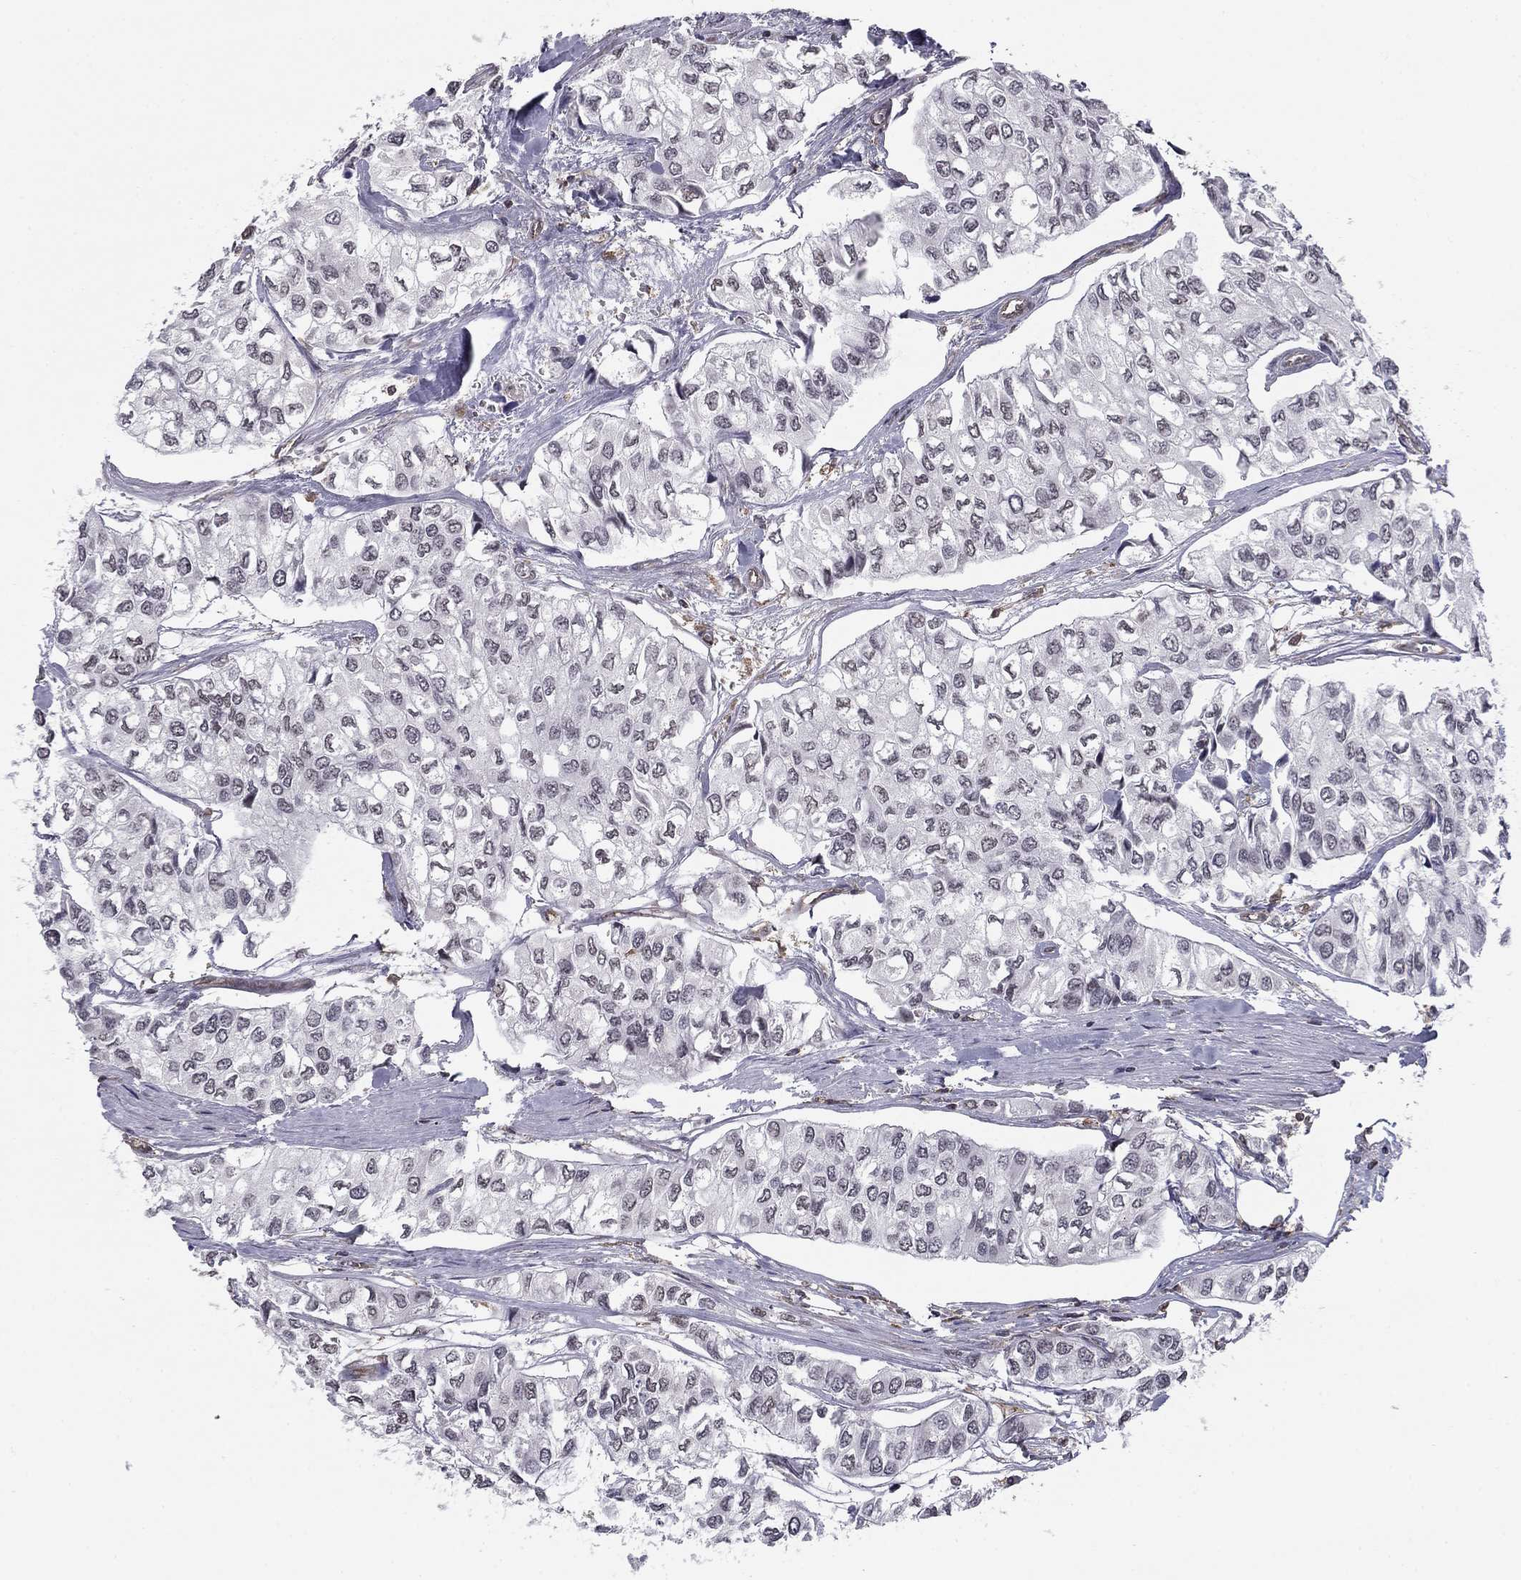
{"staining": {"intensity": "negative", "quantity": "none", "location": "none"}, "tissue": "urothelial cancer", "cell_type": "Tumor cells", "image_type": "cancer", "snomed": [{"axis": "morphology", "description": "Urothelial carcinoma, High grade"}, {"axis": "topography", "description": "Urinary bladder"}], "caption": "Immunohistochemistry photomicrograph of neoplastic tissue: human urothelial cancer stained with DAB (3,3'-diaminobenzidine) displays no significant protein expression in tumor cells.", "gene": "PLCB2", "patient": {"sex": "male", "age": 73}}